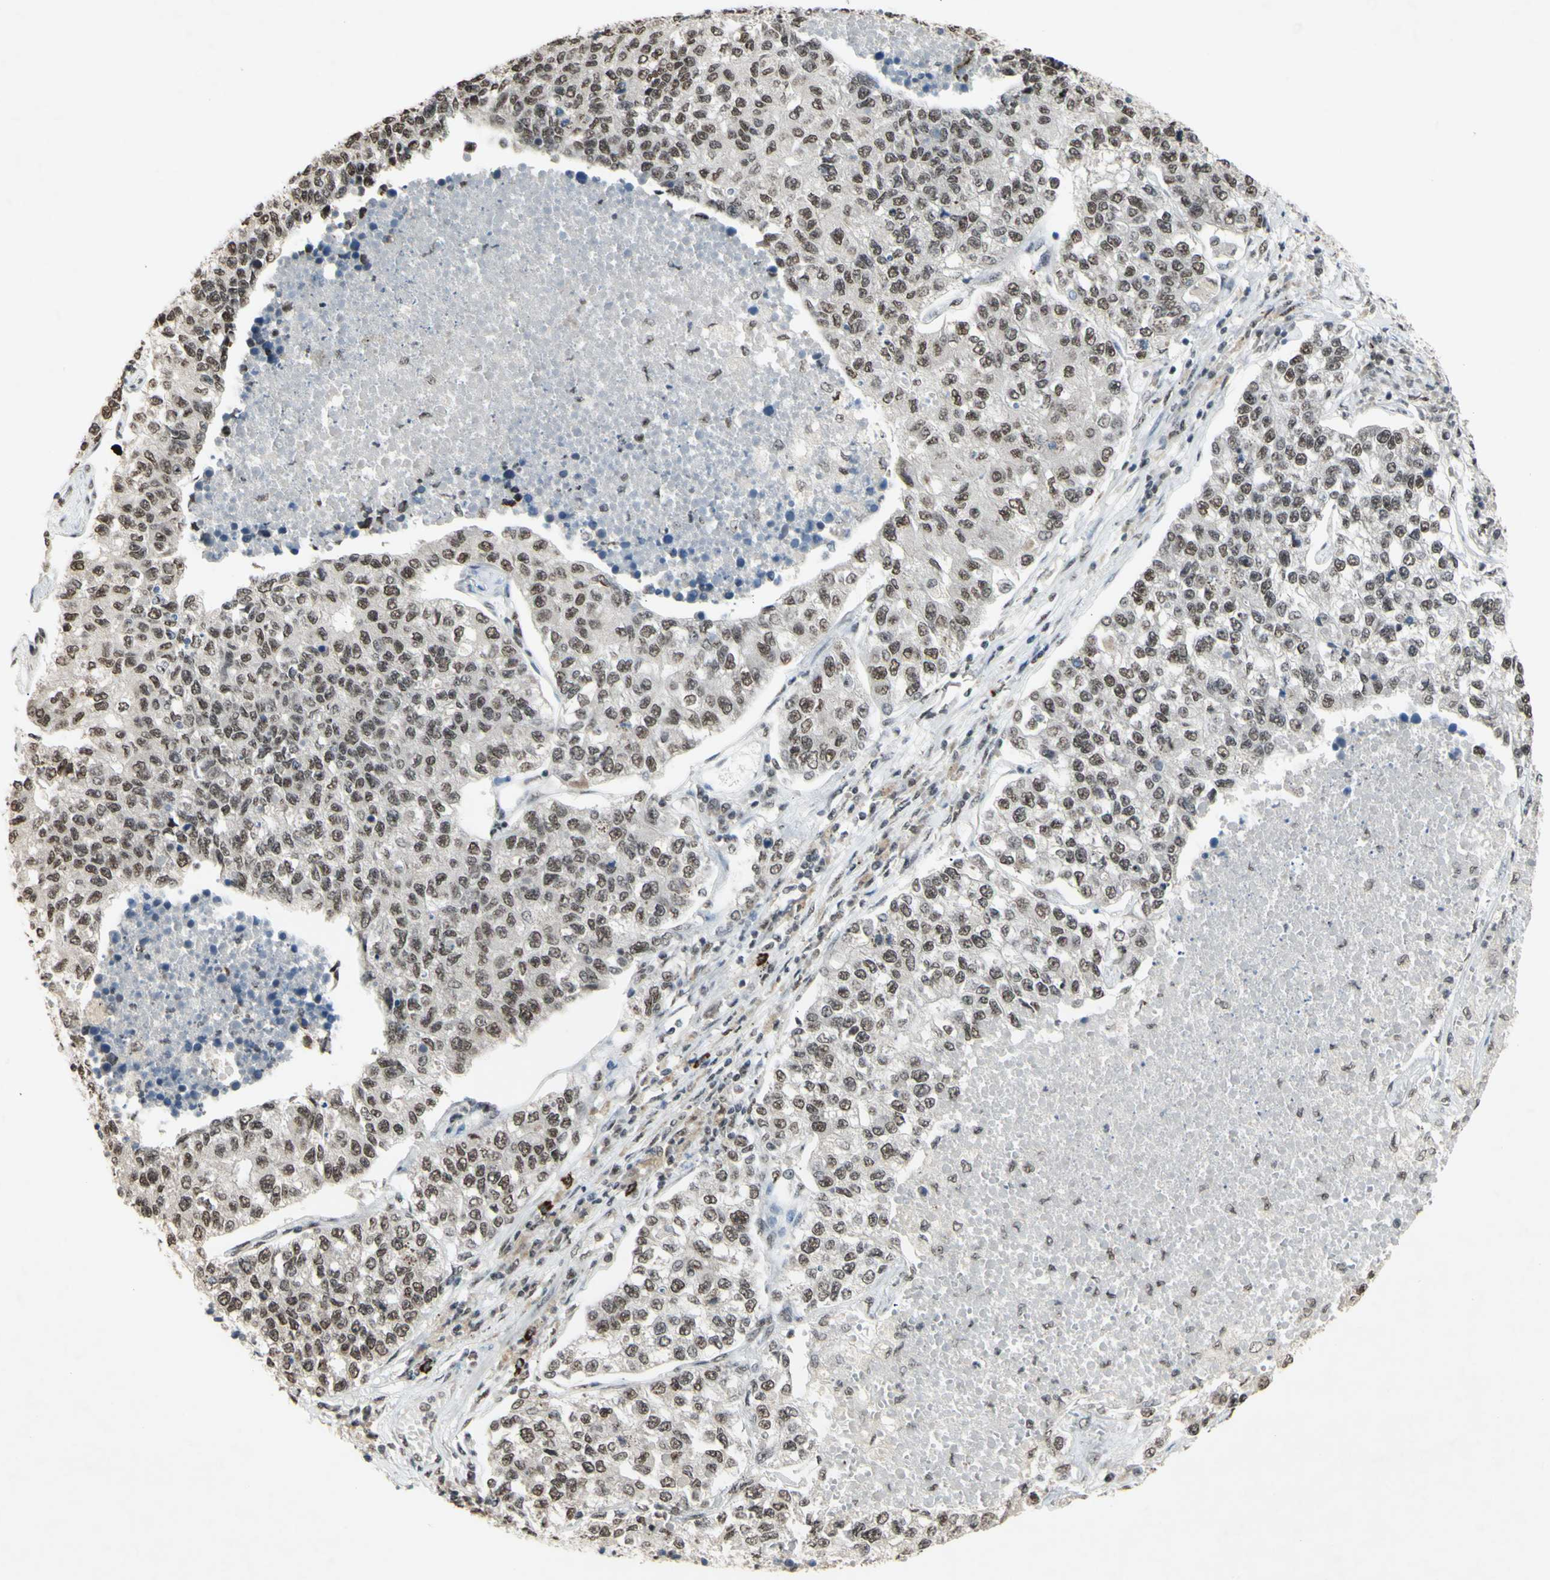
{"staining": {"intensity": "weak", "quantity": ">75%", "location": "nuclear"}, "tissue": "lung cancer", "cell_type": "Tumor cells", "image_type": "cancer", "snomed": [{"axis": "morphology", "description": "Adenocarcinoma, NOS"}, {"axis": "topography", "description": "Lung"}], "caption": "The photomicrograph shows staining of adenocarcinoma (lung), revealing weak nuclear protein expression (brown color) within tumor cells. The staining was performed using DAB (3,3'-diaminobenzidine), with brown indicating positive protein expression. Nuclei are stained blue with hematoxylin.", "gene": "SFPQ", "patient": {"sex": "male", "age": 49}}